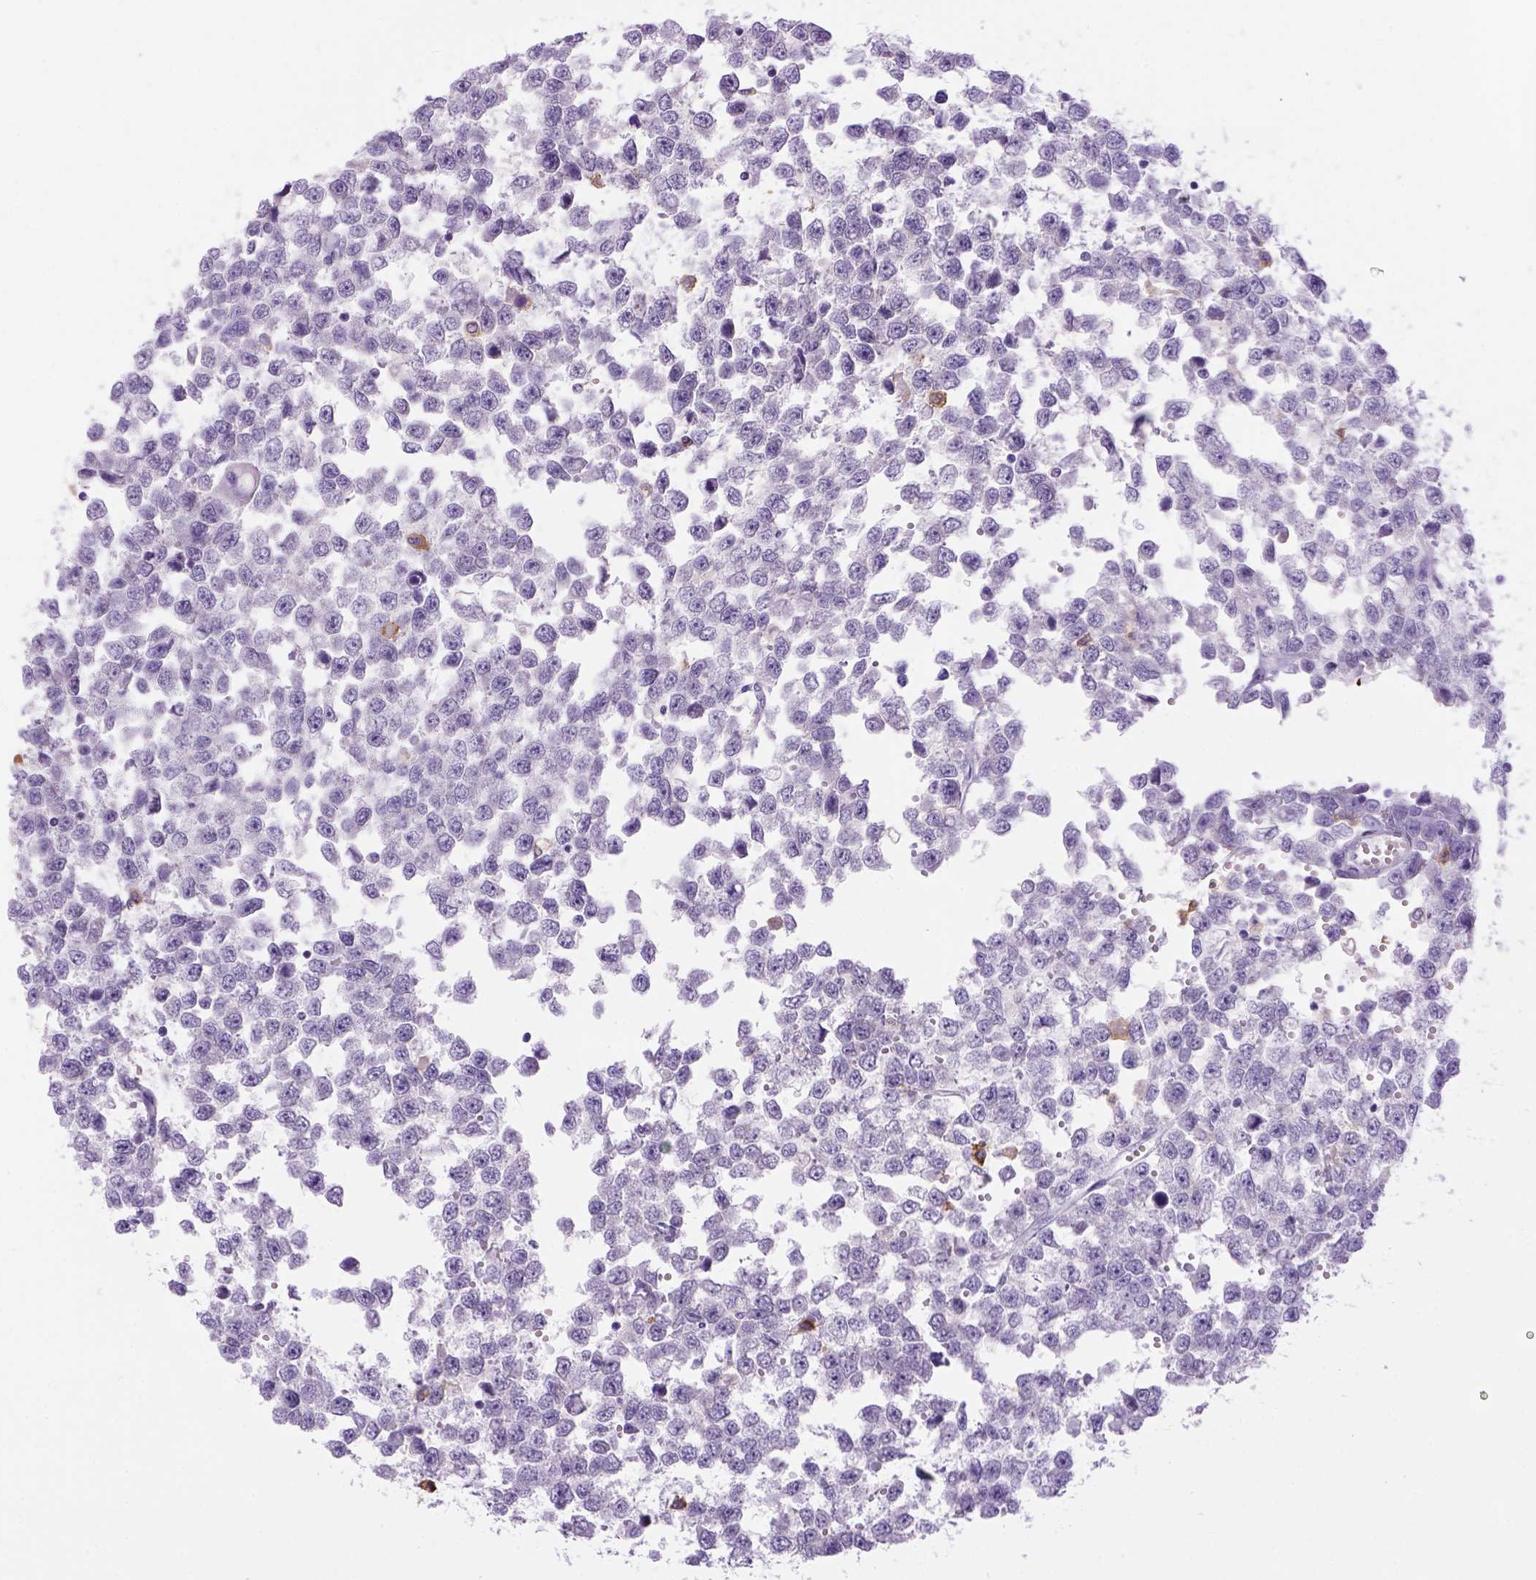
{"staining": {"intensity": "negative", "quantity": "none", "location": "none"}, "tissue": "testis cancer", "cell_type": "Tumor cells", "image_type": "cancer", "snomed": [{"axis": "morphology", "description": "Normal tissue, NOS"}, {"axis": "morphology", "description": "Seminoma, NOS"}, {"axis": "topography", "description": "Testis"}, {"axis": "topography", "description": "Epididymis"}], "caption": "A micrograph of testis cancer stained for a protein reveals no brown staining in tumor cells.", "gene": "CD14", "patient": {"sex": "male", "age": 34}}